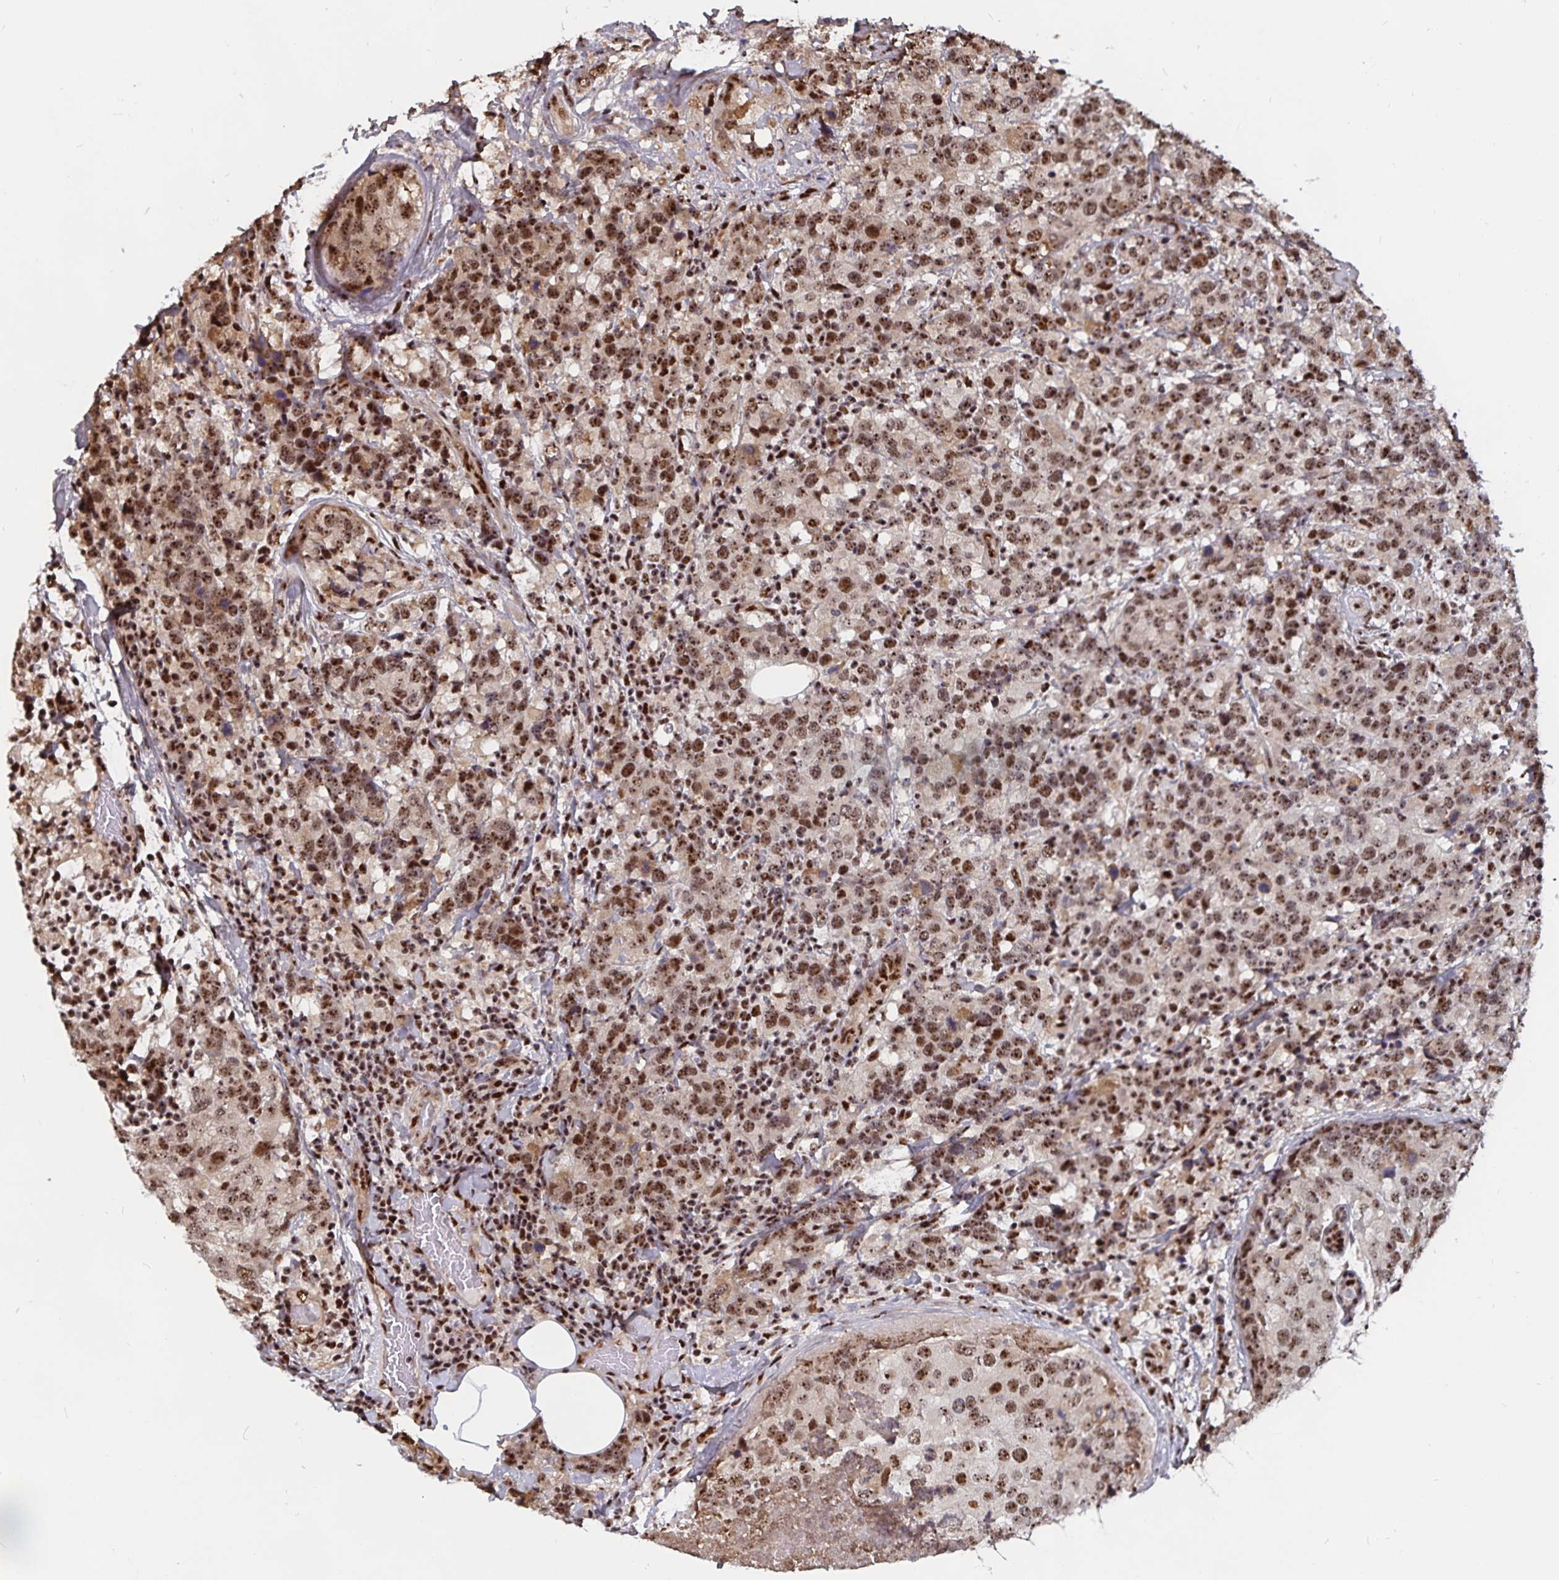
{"staining": {"intensity": "moderate", "quantity": ">75%", "location": "nuclear"}, "tissue": "breast cancer", "cell_type": "Tumor cells", "image_type": "cancer", "snomed": [{"axis": "morphology", "description": "Lobular carcinoma"}, {"axis": "topography", "description": "Breast"}], "caption": "A micrograph of human breast lobular carcinoma stained for a protein displays moderate nuclear brown staining in tumor cells.", "gene": "LAS1L", "patient": {"sex": "female", "age": 59}}